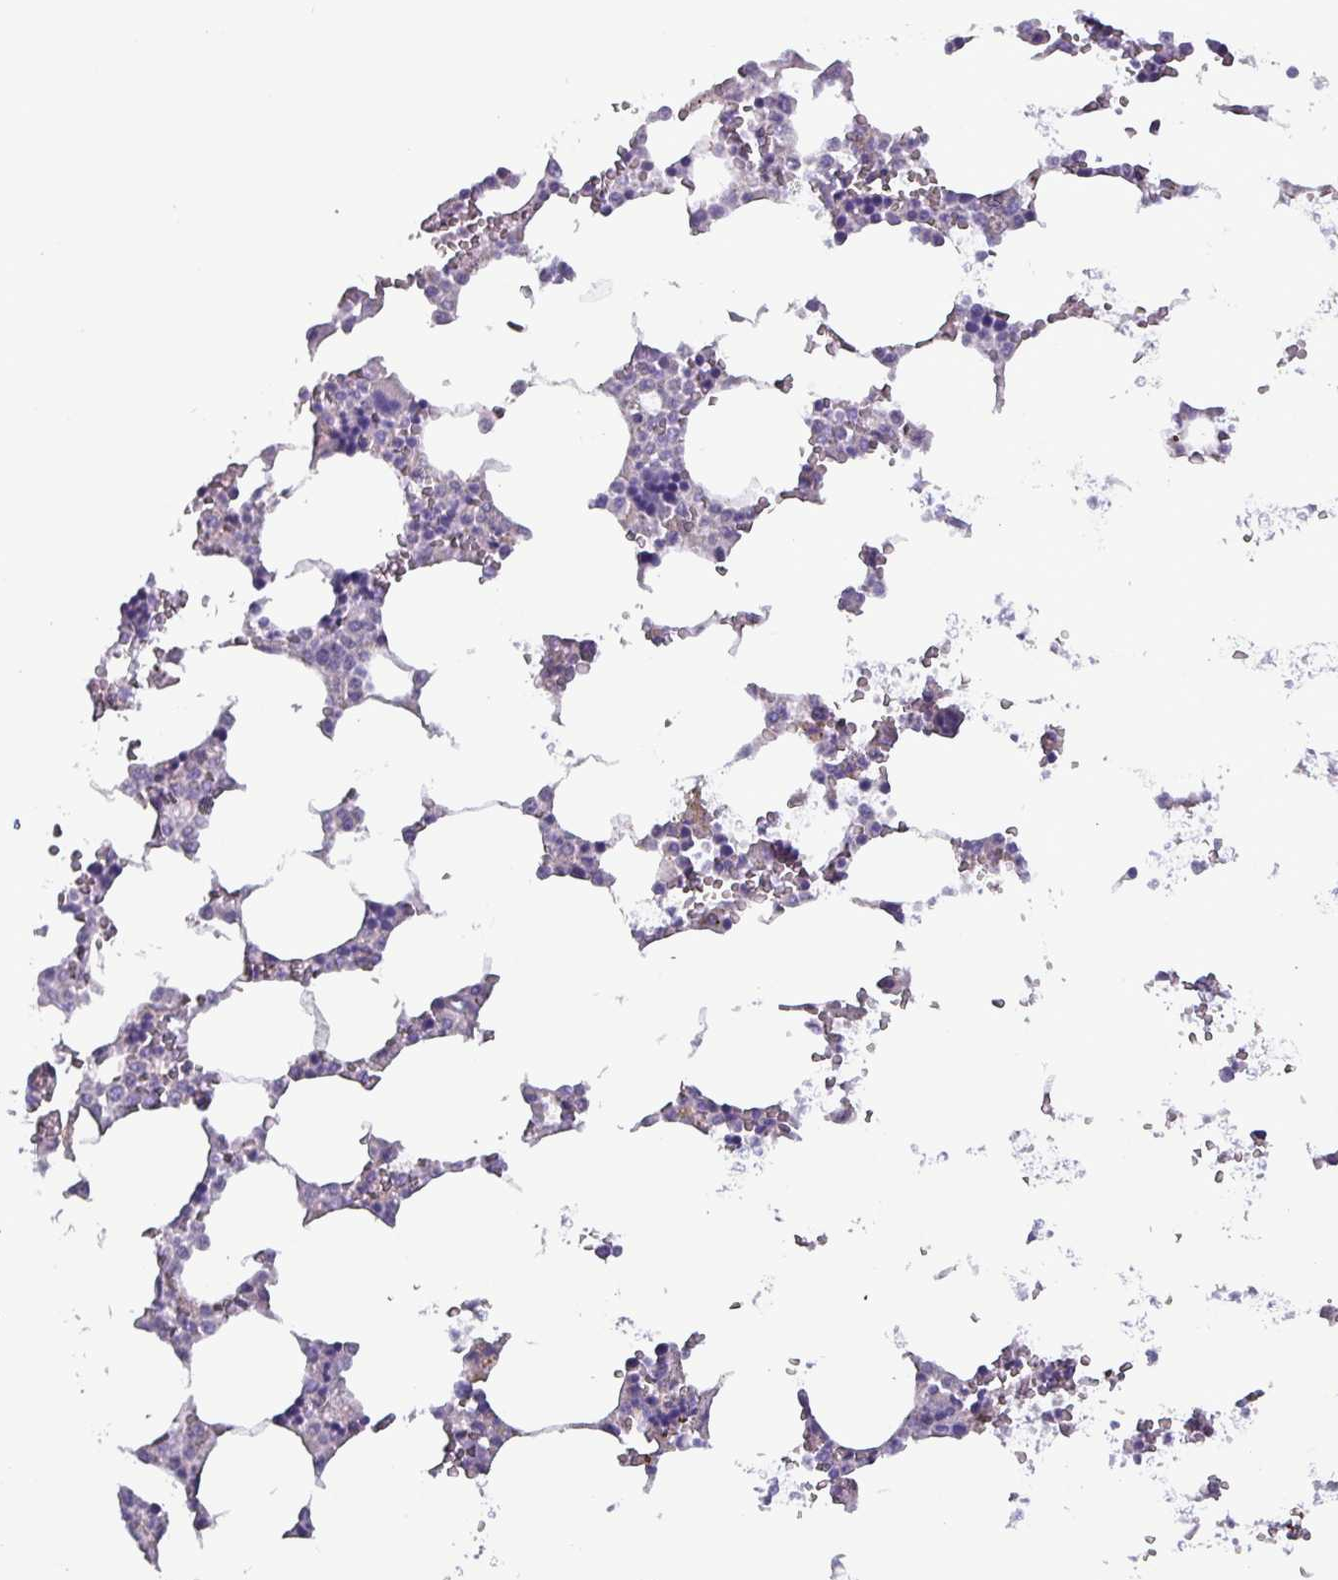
{"staining": {"intensity": "negative", "quantity": "none", "location": "none"}, "tissue": "bone marrow", "cell_type": "Hematopoietic cells", "image_type": "normal", "snomed": [{"axis": "morphology", "description": "Normal tissue, NOS"}, {"axis": "topography", "description": "Bone marrow"}], "caption": "Human bone marrow stained for a protein using immunohistochemistry (IHC) displays no staining in hematopoietic cells.", "gene": "HSD3B7", "patient": {"sex": "male", "age": 64}}